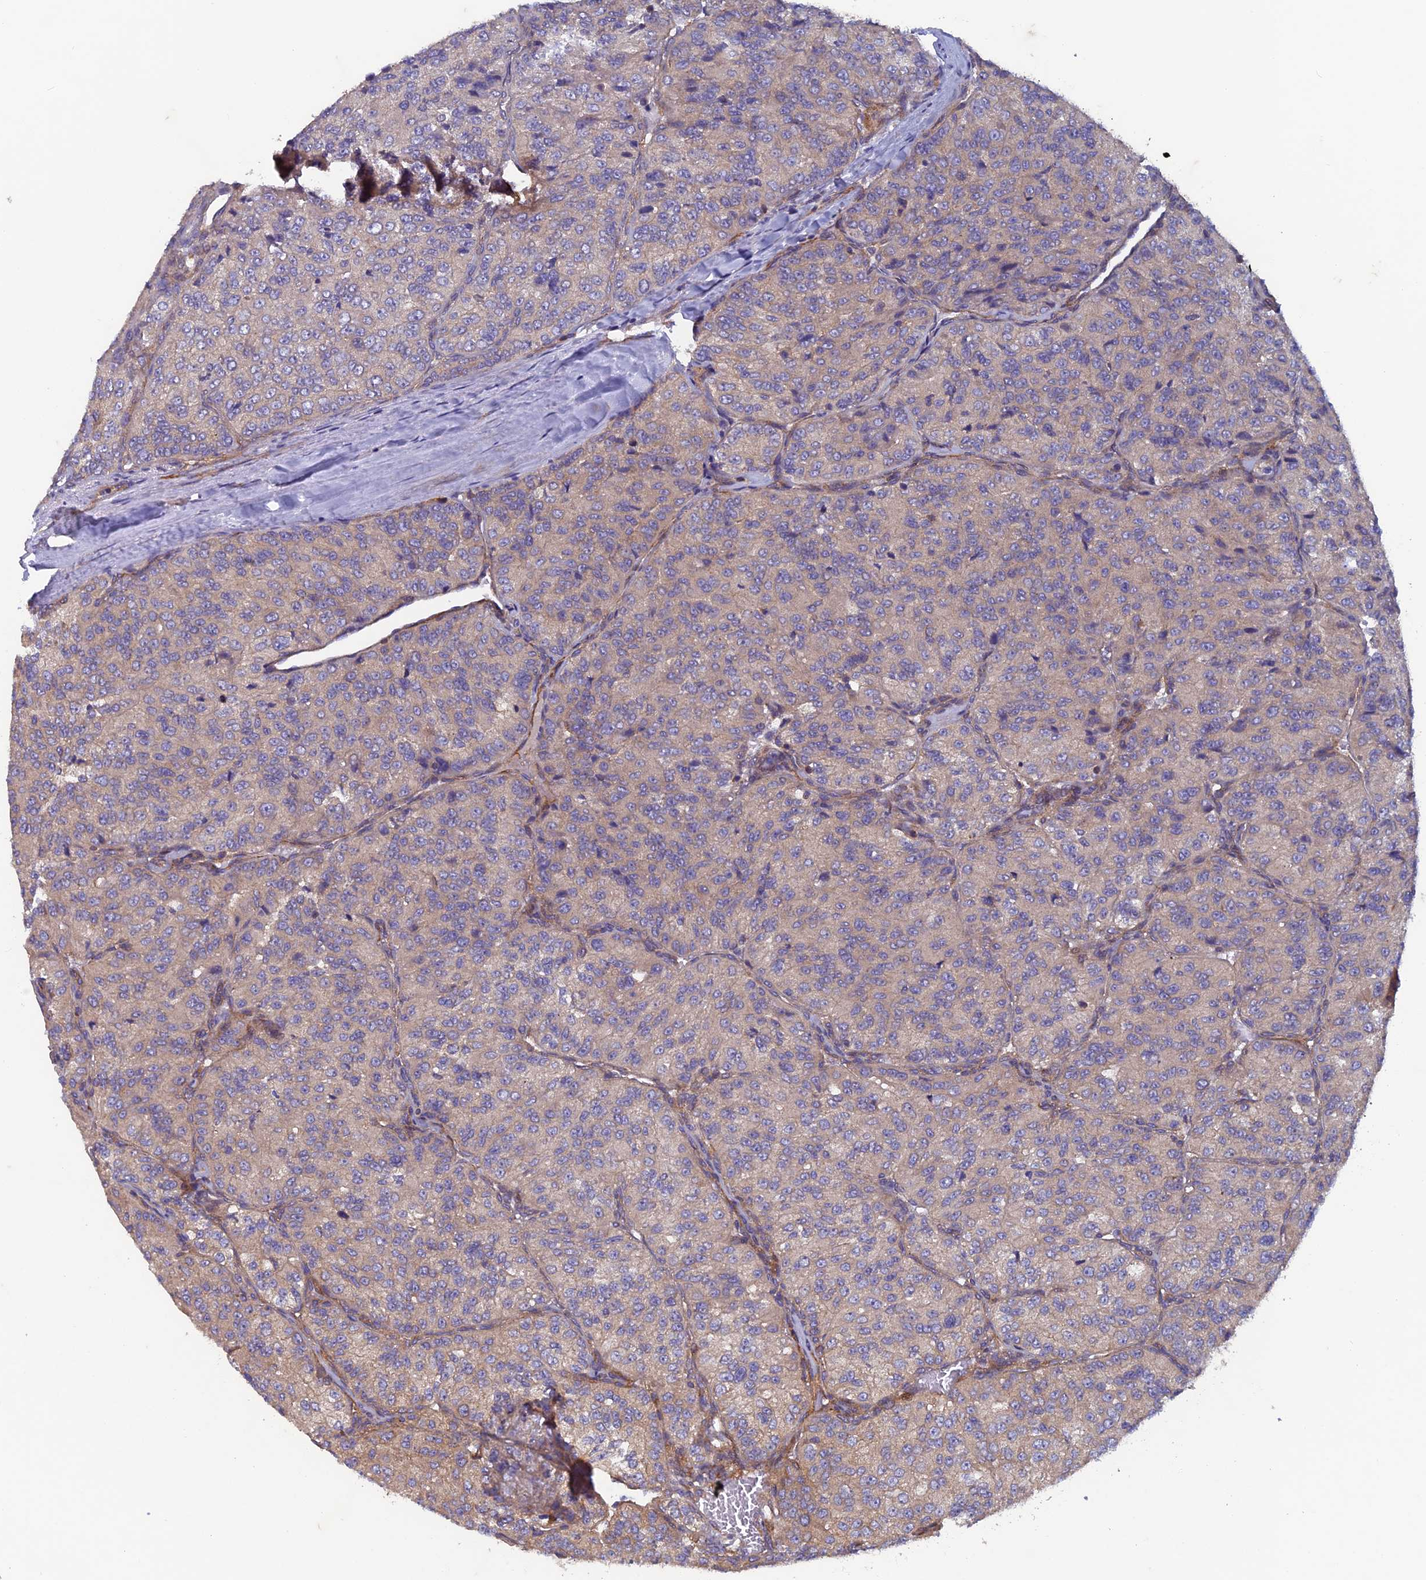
{"staining": {"intensity": "weak", "quantity": "25%-75%", "location": "cytoplasmic/membranous"}, "tissue": "renal cancer", "cell_type": "Tumor cells", "image_type": "cancer", "snomed": [{"axis": "morphology", "description": "Adenocarcinoma, NOS"}, {"axis": "topography", "description": "Kidney"}], "caption": "A low amount of weak cytoplasmic/membranous staining is identified in approximately 25%-75% of tumor cells in renal adenocarcinoma tissue.", "gene": "NCAPG", "patient": {"sex": "female", "age": 63}}